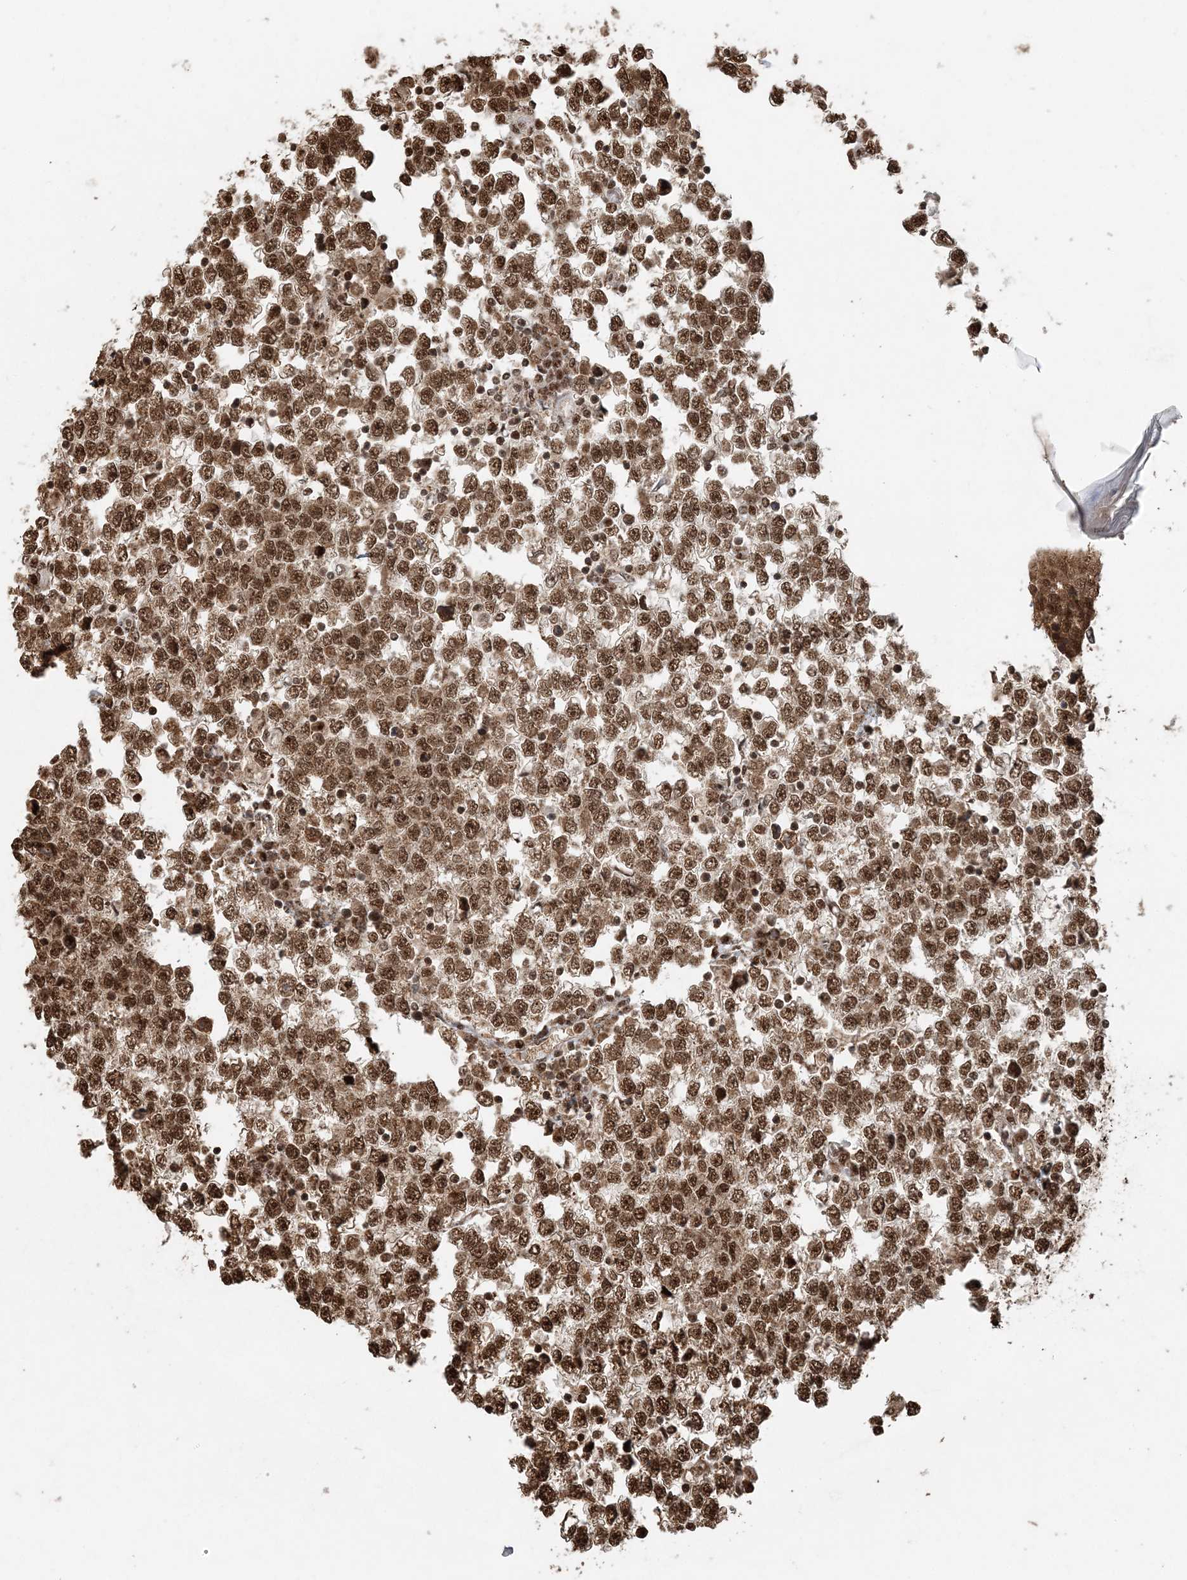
{"staining": {"intensity": "moderate", "quantity": ">75%", "location": "nuclear"}, "tissue": "testis cancer", "cell_type": "Tumor cells", "image_type": "cancer", "snomed": [{"axis": "morphology", "description": "Seminoma, NOS"}, {"axis": "topography", "description": "Testis"}], "caption": "Testis seminoma stained with DAB (3,3'-diaminobenzidine) immunohistochemistry reveals medium levels of moderate nuclear staining in approximately >75% of tumor cells.", "gene": "ARHGAP35", "patient": {"sex": "male", "age": 65}}